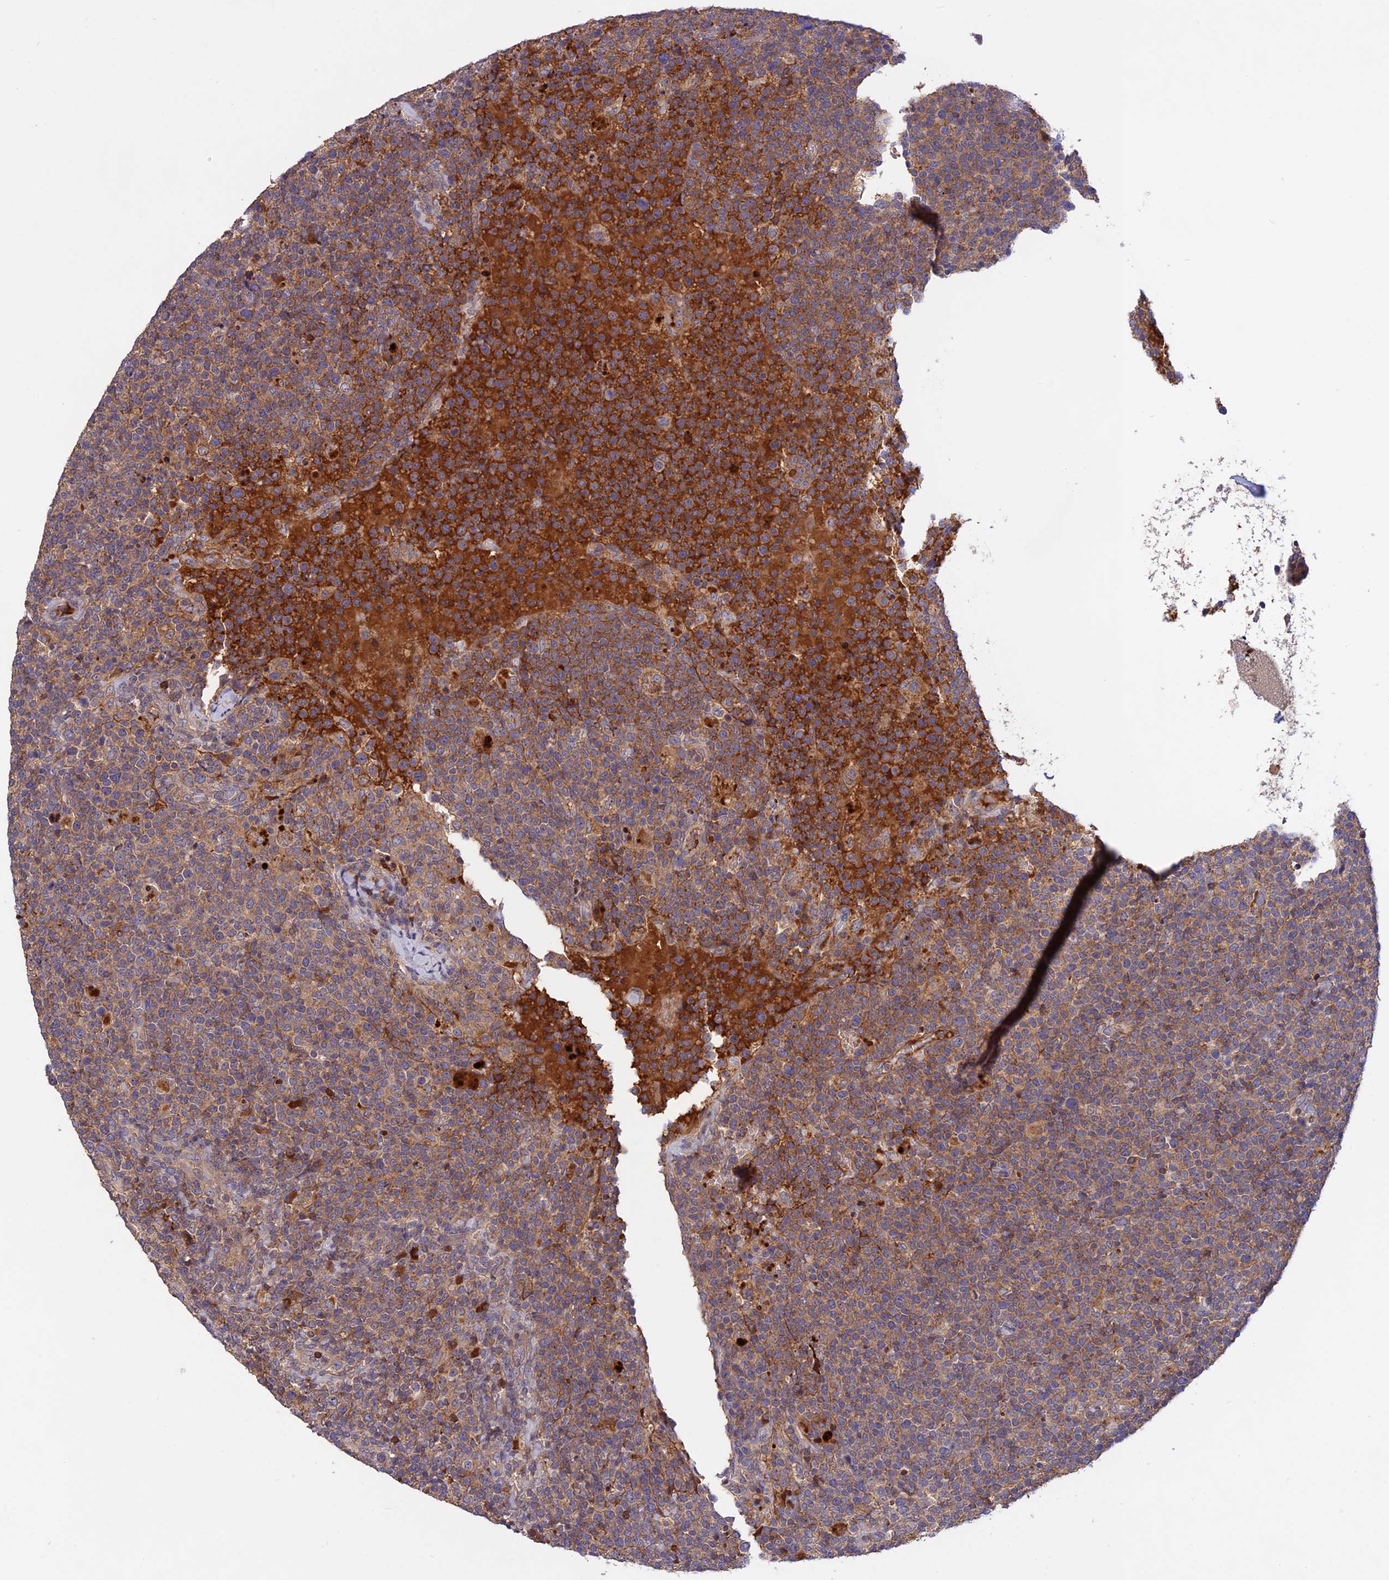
{"staining": {"intensity": "moderate", "quantity": "25%-75%", "location": "cytoplasmic/membranous"}, "tissue": "lymphoma", "cell_type": "Tumor cells", "image_type": "cancer", "snomed": [{"axis": "morphology", "description": "Malignant lymphoma, non-Hodgkin's type, High grade"}, {"axis": "topography", "description": "Lymph node"}], "caption": "Immunohistochemistry micrograph of neoplastic tissue: human high-grade malignant lymphoma, non-Hodgkin's type stained using immunohistochemistry (IHC) reveals medium levels of moderate protein expression localized specifically in the cytoplasmic/membranous of tumor cells, appearing as a cytoplasmic/membranous brown color.", "gene": "ADO", "patient": {"sex": "male", "age": 61}}